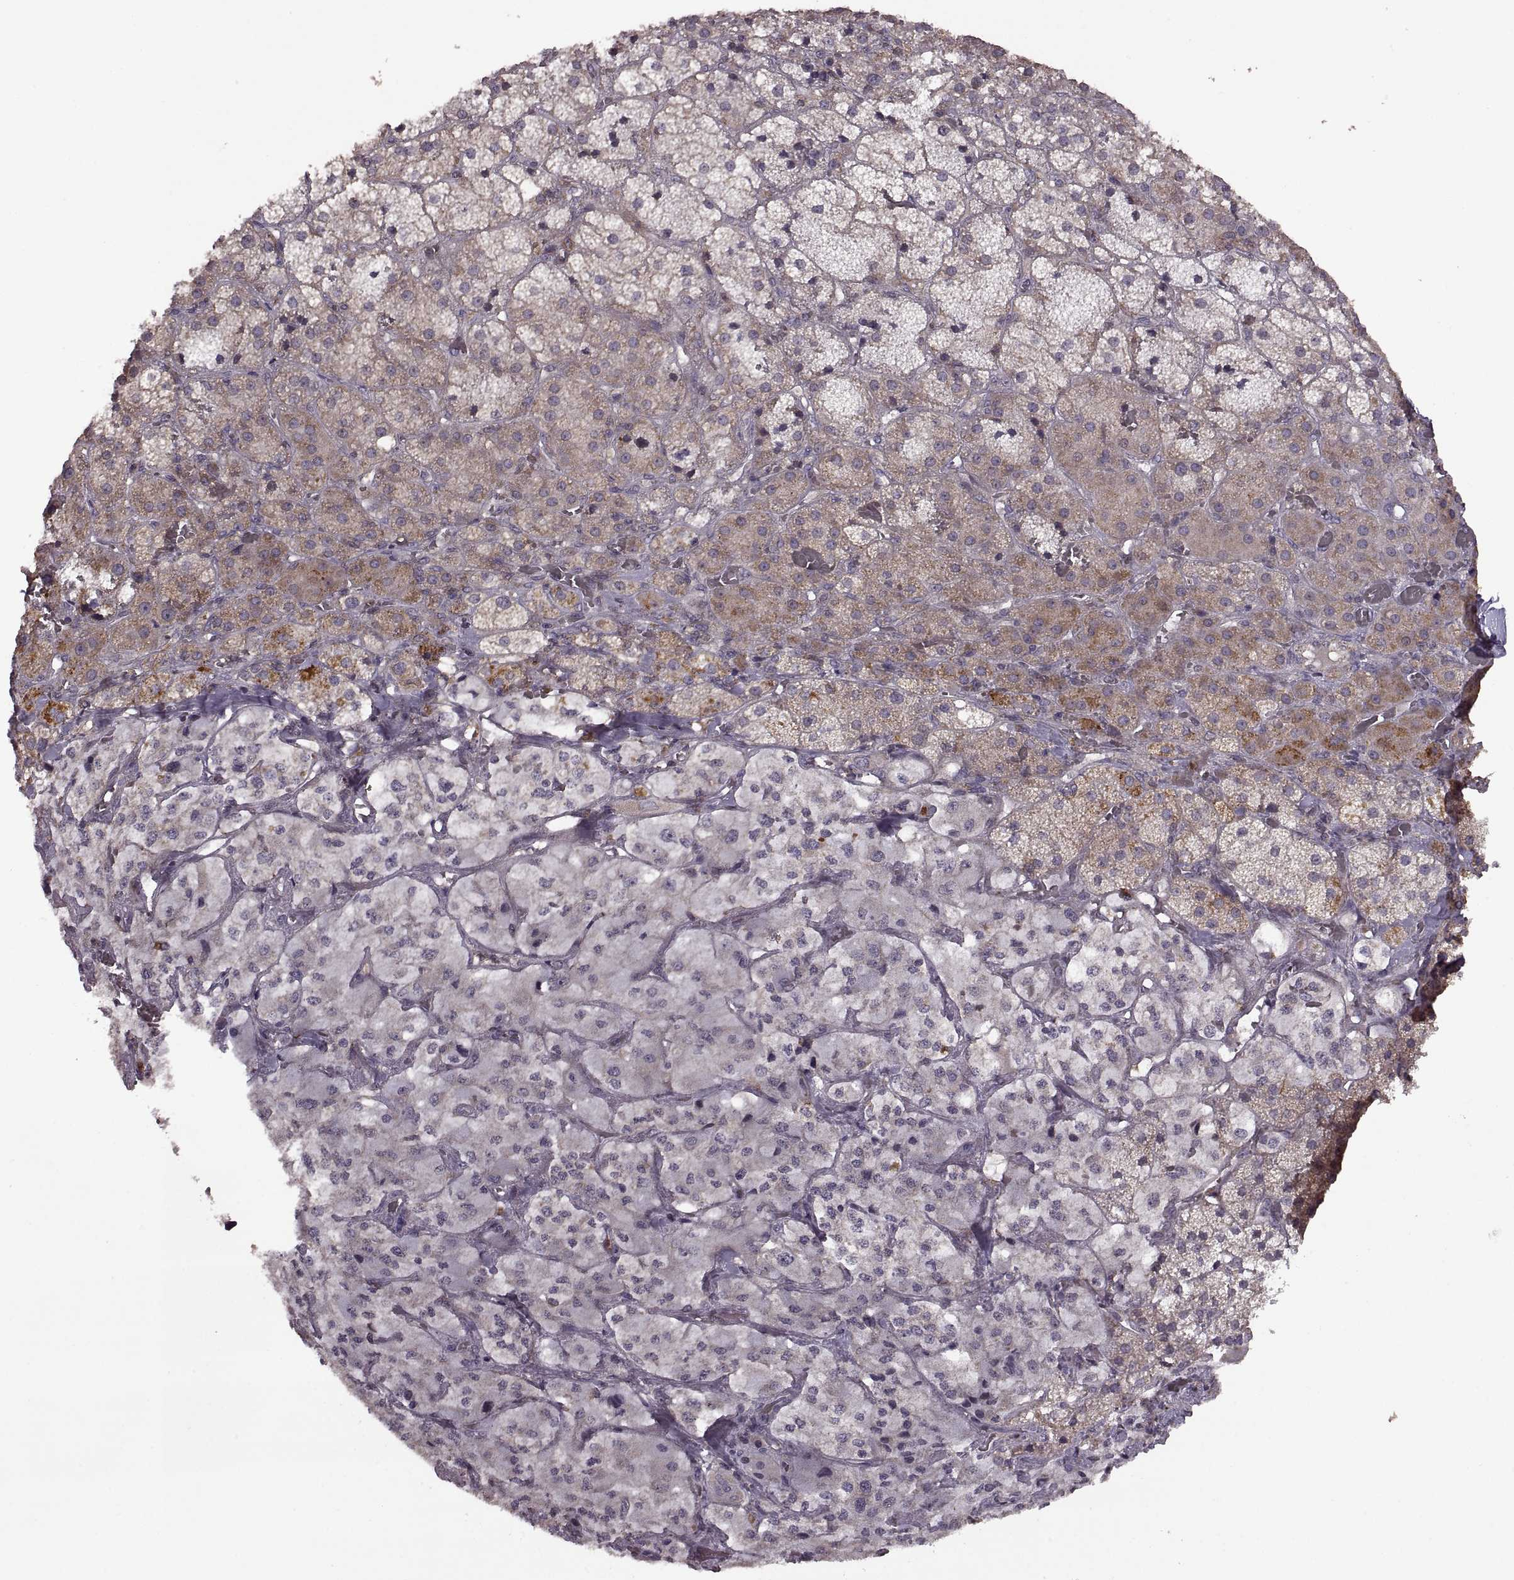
{"staining": {"intensity": "moderate", "quantity": "<25%", "location": "cytoplasmic/membranous"}, "tissue": "adrenal gland", "cell_type": "Glandular cells", "image_type": "normal", "snomed": [{"axis": "morphology", "description": "Normal tissue, NOS"}, {"axis": "topography", "description": "Adrenal gland"}], "caption": "A brown stain labels moderate cytoplasmic/membranous expression of a protein in glandular cells of normal adrenal gland. Nuclei are stained in blue.", "gene": "PIERCE1", "patient": {"sex": "male", "age": 57}}